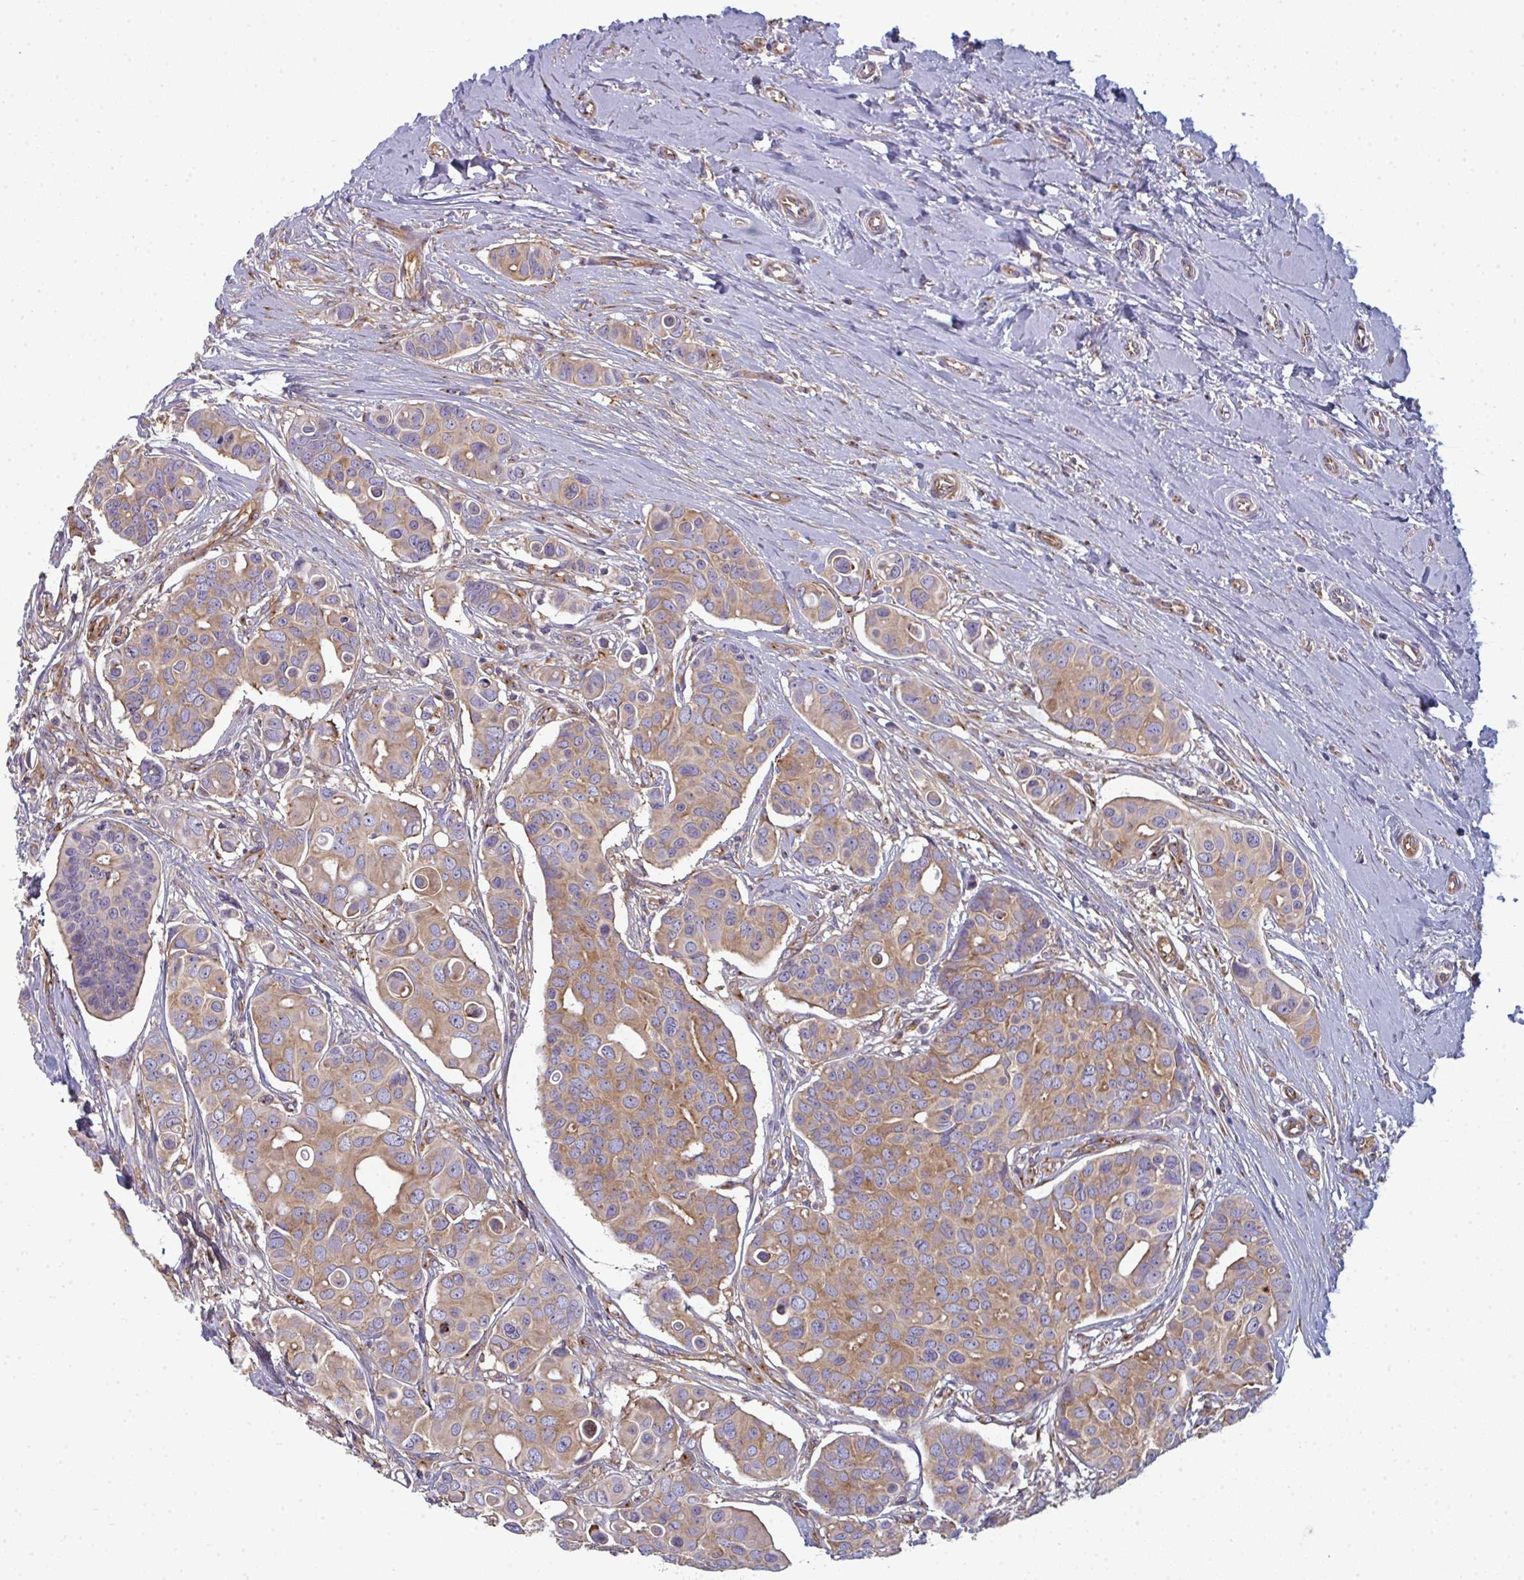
{"staining": {"intensity": "moderate", "quantity": ">75%", "location": "cytoplasmic/membranous"}, "tissue": "breast cancer", "cell_type": "Tumor cells", "image_type": "cancer", "snomed": [{"axis": "morphology", "description": "Normal tissue, NOS"}, {"axis": "morphology", "description": "Duct carcinoma"}, {"axis": "topography", "description": "Skin"}, {"axis": "topography", "description": "Breast"}], "caption": "The micrograph exhibits immunohistochemical staining of breast cancer (invasive ductal carcinoma). There is moderate cytoplasmic/membranous staining is identified in about >75% of tumor cells. The protein of interest is stained brown, and the nuclei are stained in blue (DAB IHC with brightfield microscopy, high magnification).", "gene": "DYNC1I2", "patient": {"sex": "female", "age": 54}}